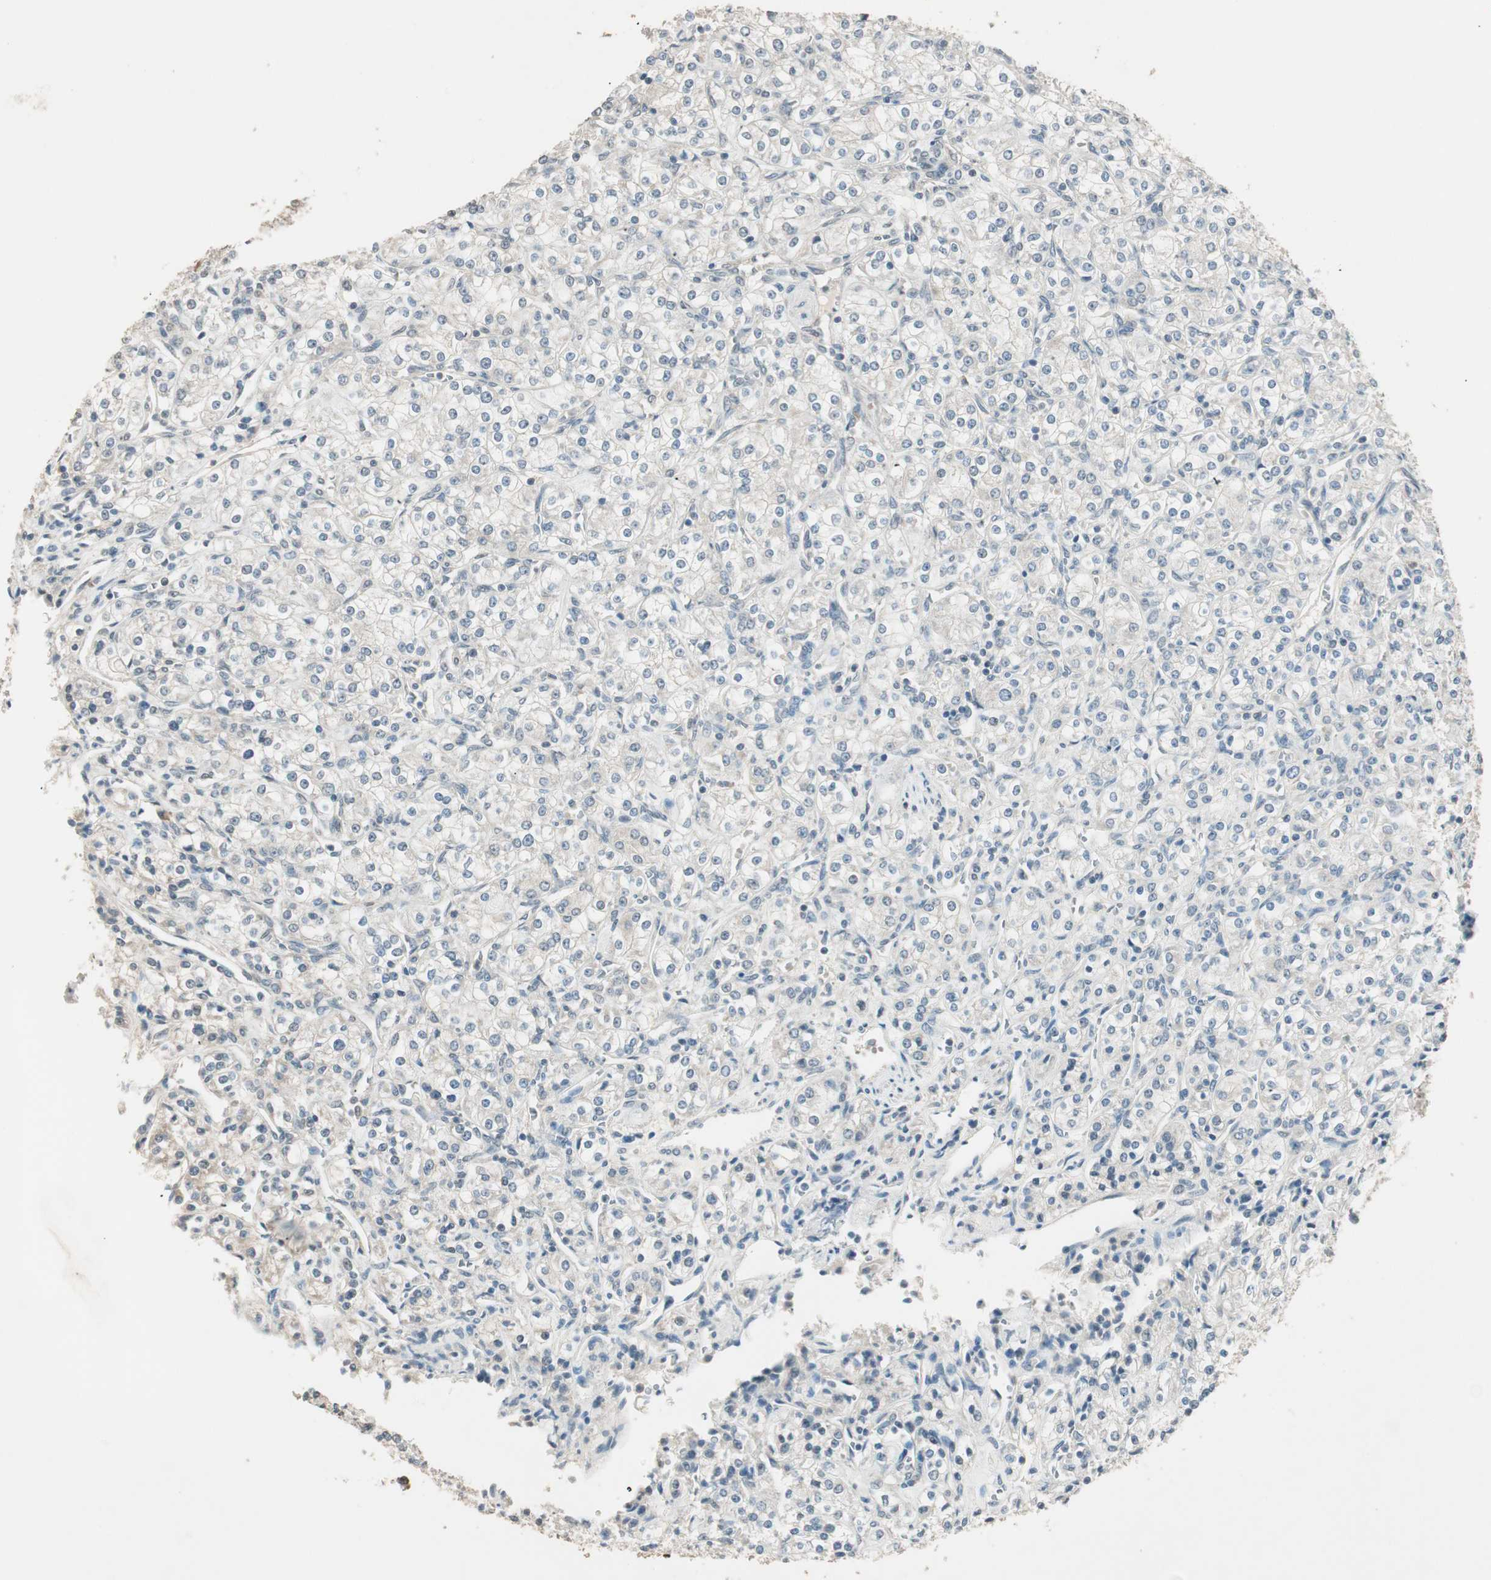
{"staining": {"intensity": "negative", "quantity": "none", "location": "none"}, "tissue": "renal cancer", "cell_type": "Tumor cells", "image_type": "cancer", "snomed": [{"axis": "morphology", "description": "Adenocarcinoma, NOS"}, {"axis": "topography", "description": "Kidney"}], "caption": "The IHC photomicrograph has no significant positivity in tumor cells of renal cancer tissue.", "gene": "USP5", "patient": {"sex": "male", "age": 77}}